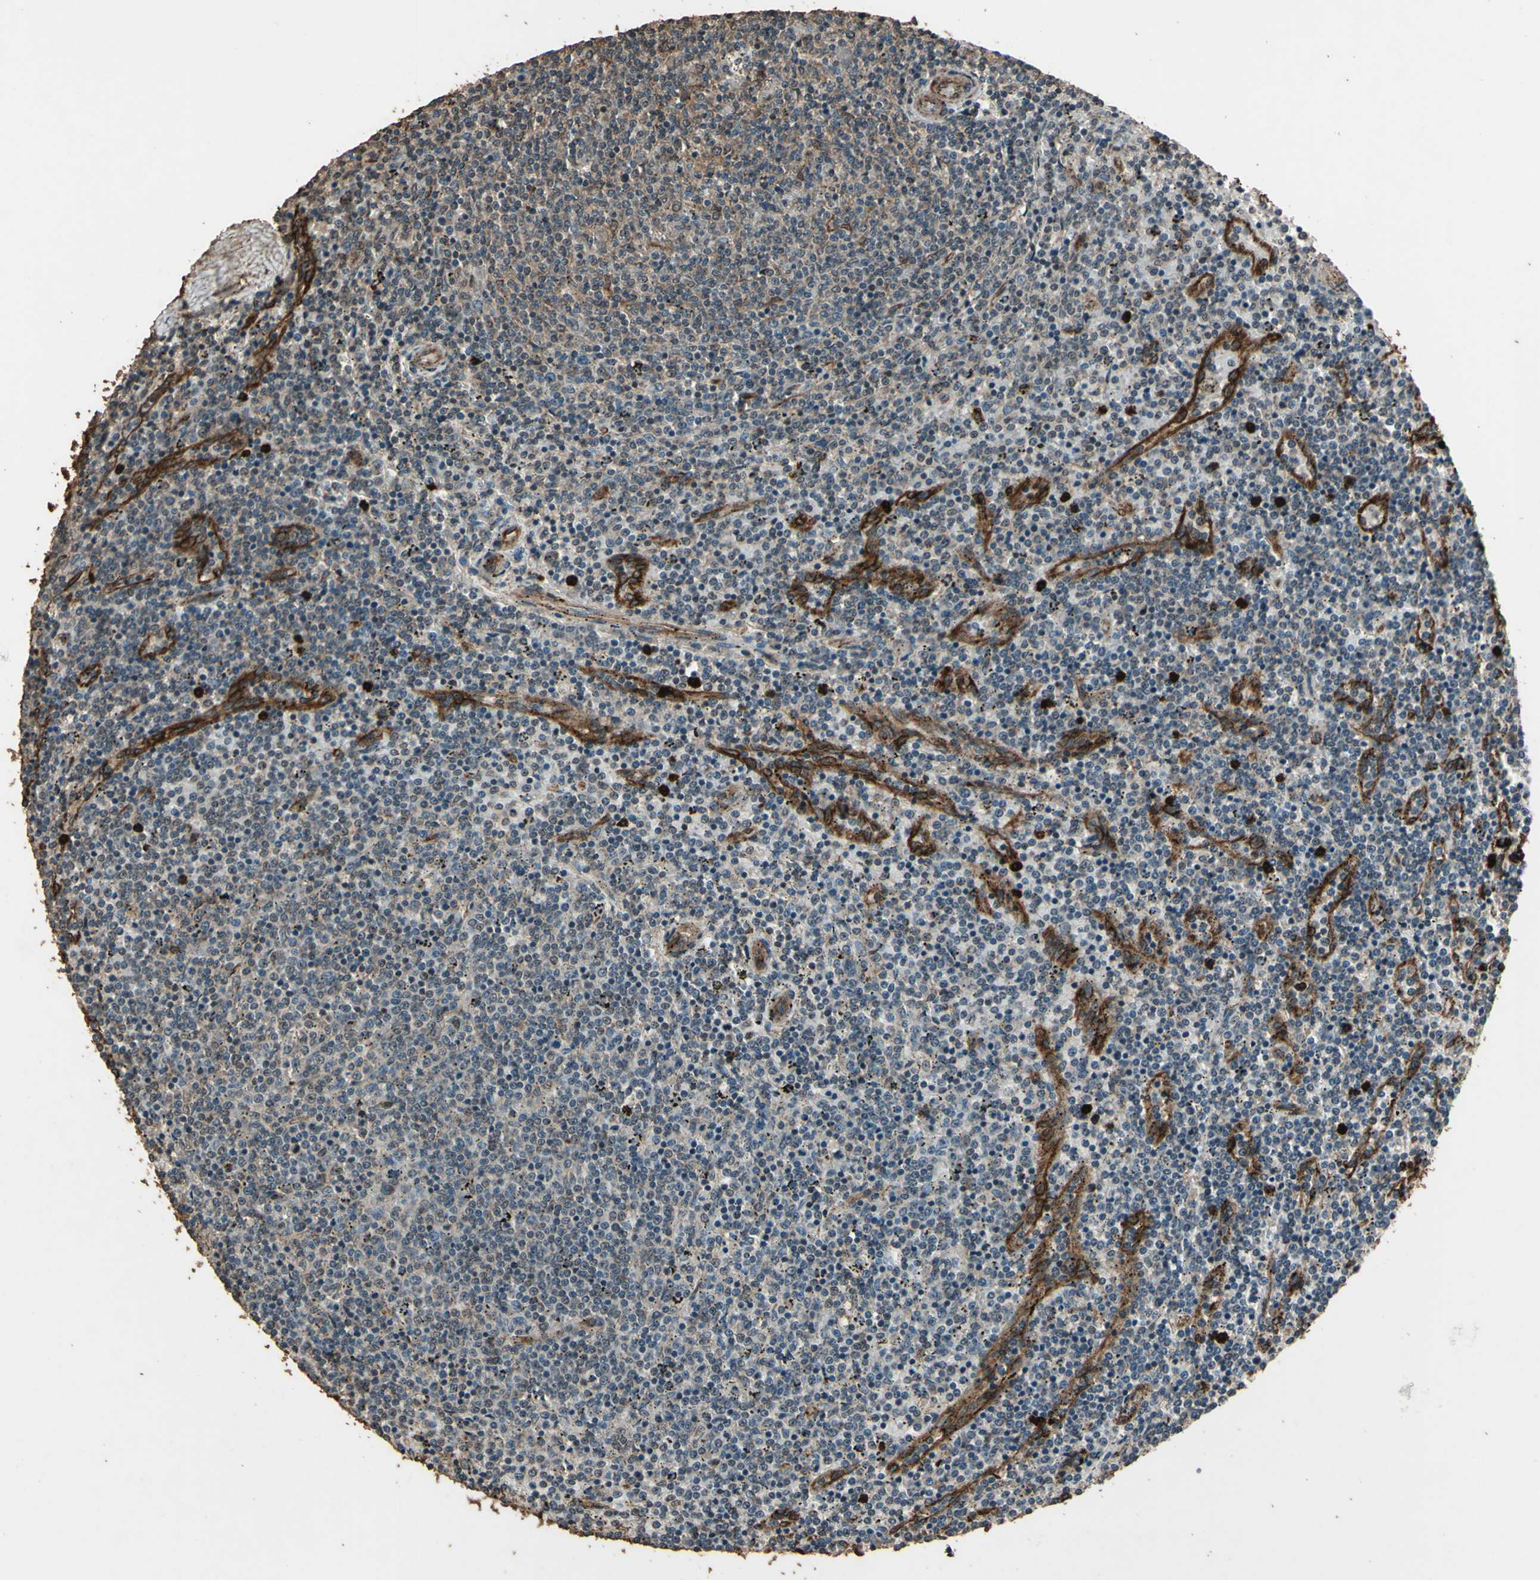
{"staining": {"intensity": "weak", "quantity": "25%-75%", "location": "cytoplasmic/membranous"}, "tissue": "lymphoma", "cell_type": "Tumor cells", "image_type": "cancer", "snomed": [{"axis": "morphology", "description": "Malignant lymphoma, non-Hodgkin's type, Low grade"}, {"axis": "topography", "description": "Spleen"}], "caption": "Immunohistochemistry (IHC) staining of lymphoma, which exhibits low levels of weak cytoplasmic/membranous staining in approximately 25%-75% of tumor cells indicating weak cytoplasmic/membranous protein positivity. The staining was performed using DAB (3,3'-diaminobenzidine) (brown) for protein detection and nuclei were counterstained in hematoxylin (blue).", "gene": "TSPO", "patient": {"sex": "female", "age": 50}}